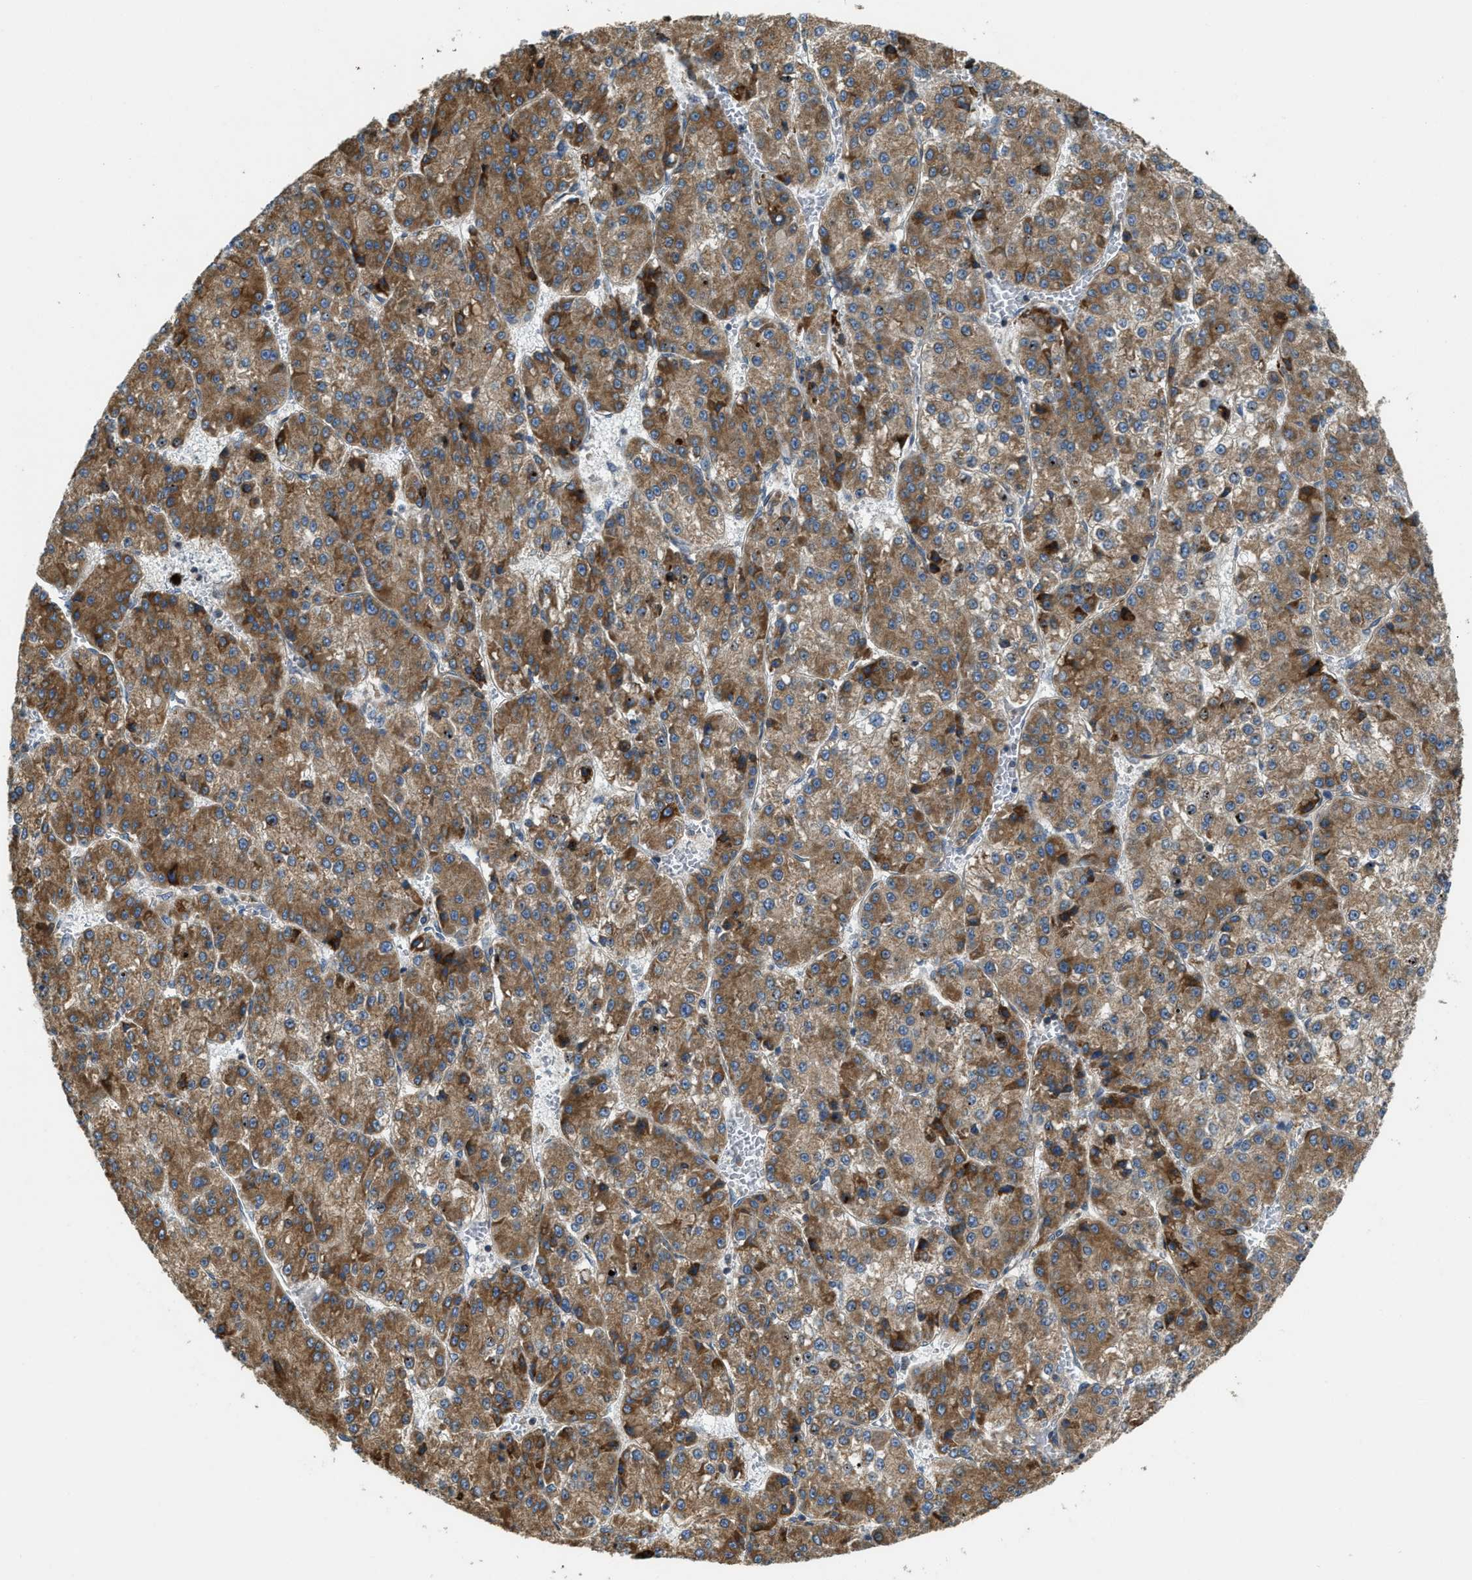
{"staining": {"intensity": "moderate", "quantity": ">75%", "location": "cytoplasmic/membranous"}, "tissue": "liver cancer", "cell_type": "Tumor cells", "image_type": "cancer", "snomed": [{"axis": "morphology", "description": "Carcinoma, Hepatocellular, NOS"}, {"axis": "topography", "description": "Liver"}], "caption": "Moderate cytoplasmic/membranous protein staining is identified in approximately >75% of tumor cells in hepatocellular carcinoma (liver).", "gene": "TMEM68", "patient": {"sex": "female", "age": 73}}